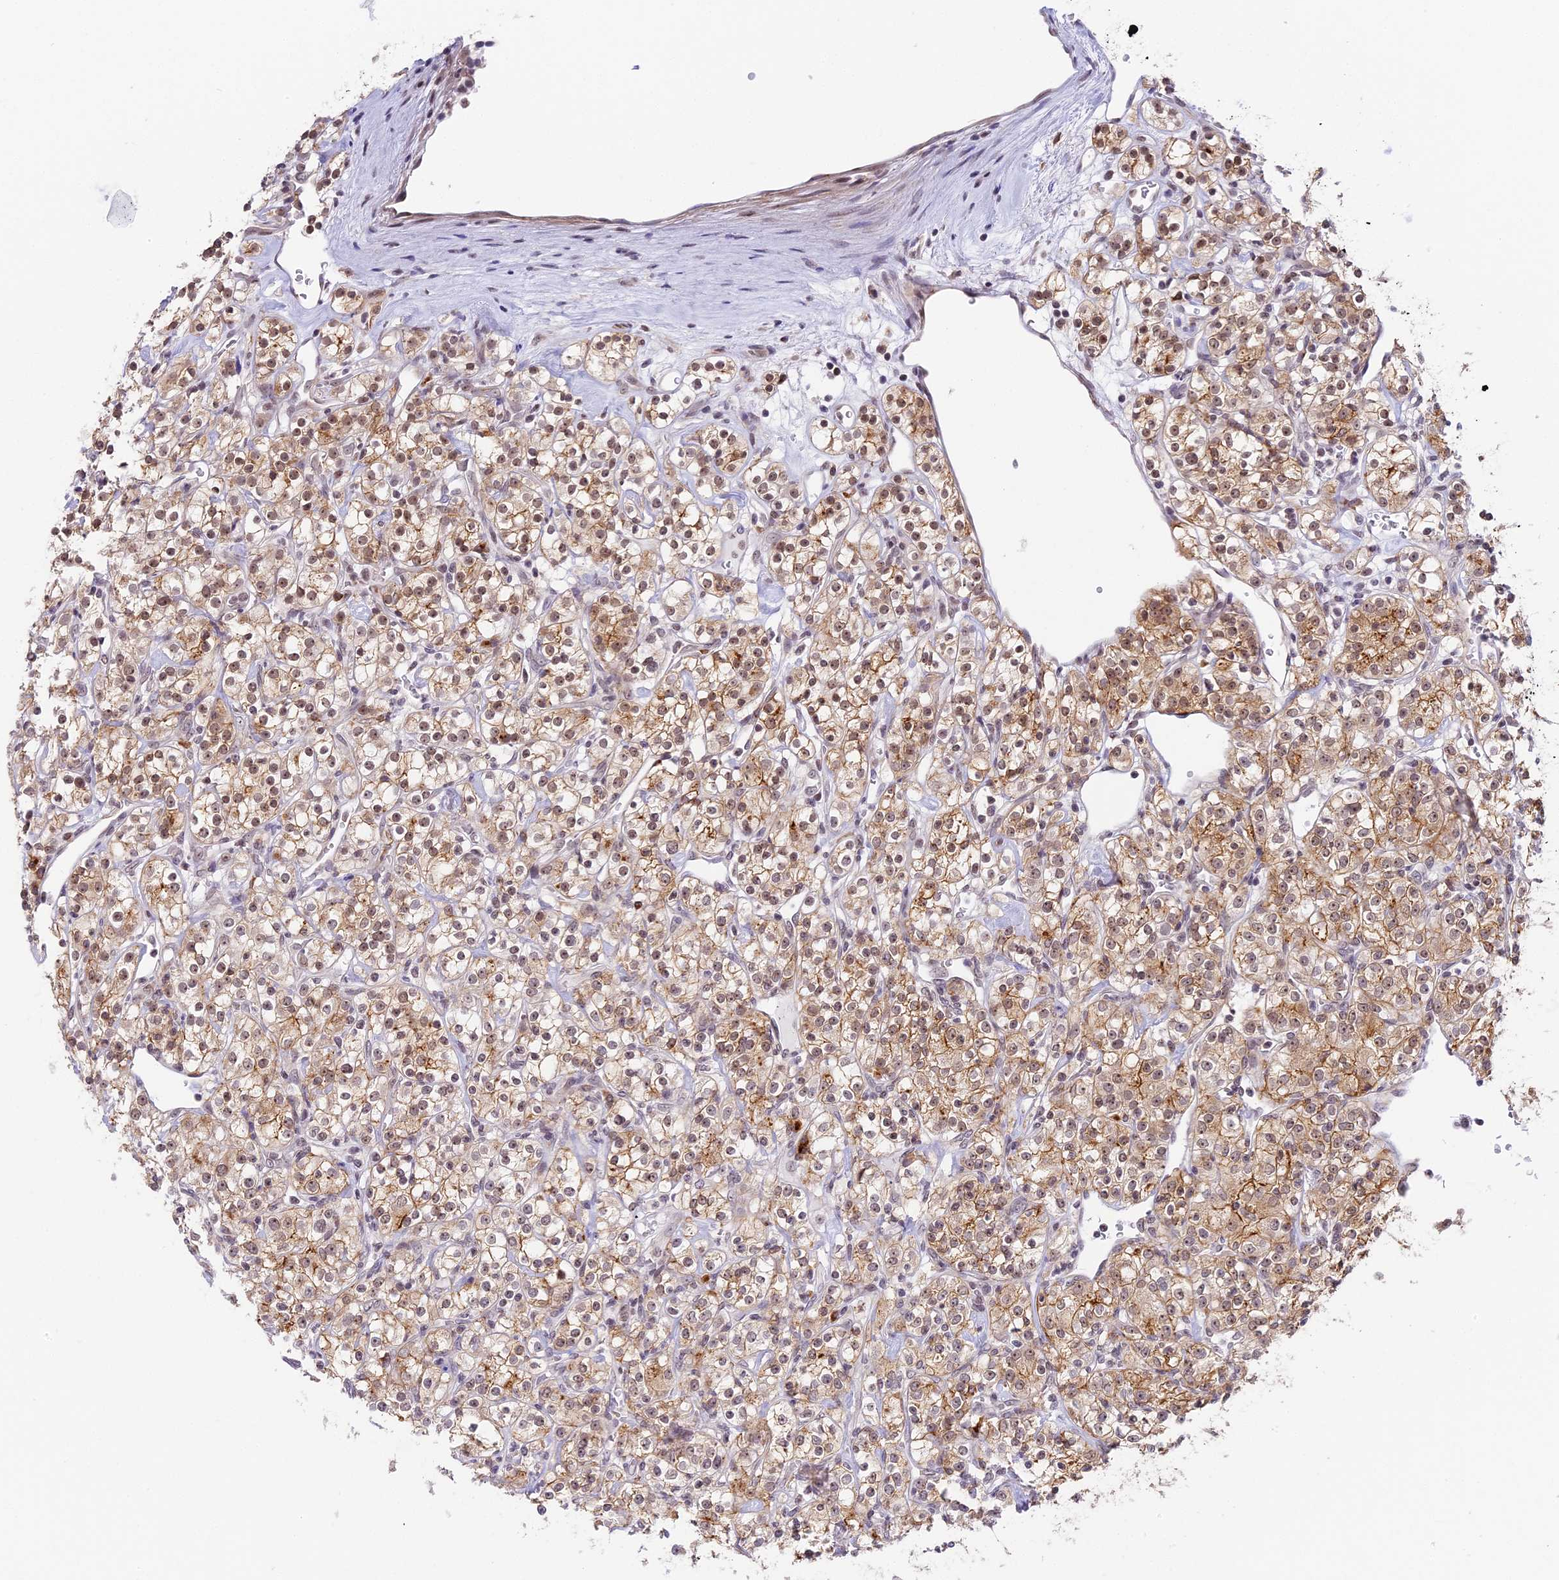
{"staining": {"intensity": "moderate", "quantity": ">75%", "location": "cytoplasmic/membranous,nuclear"}, "tissue": "renal cancer", "cell_type": "Tumor cells", "image_type": "cancer", "snomed": [{"axis": "morphology", "description": "Adenocarcinoma, NOS"}, {"axis": "topography", "description": "Kidney"}], "caption": "Immunohistochemical staining of human adenocarcinoma (renal) demonstrates moderate cytoplasmic/membranous and nuclear protein positivity in about >75% of tumor cells.", "gene": "HEATR5B", "patient": {"sex": "male", "age": 77}}